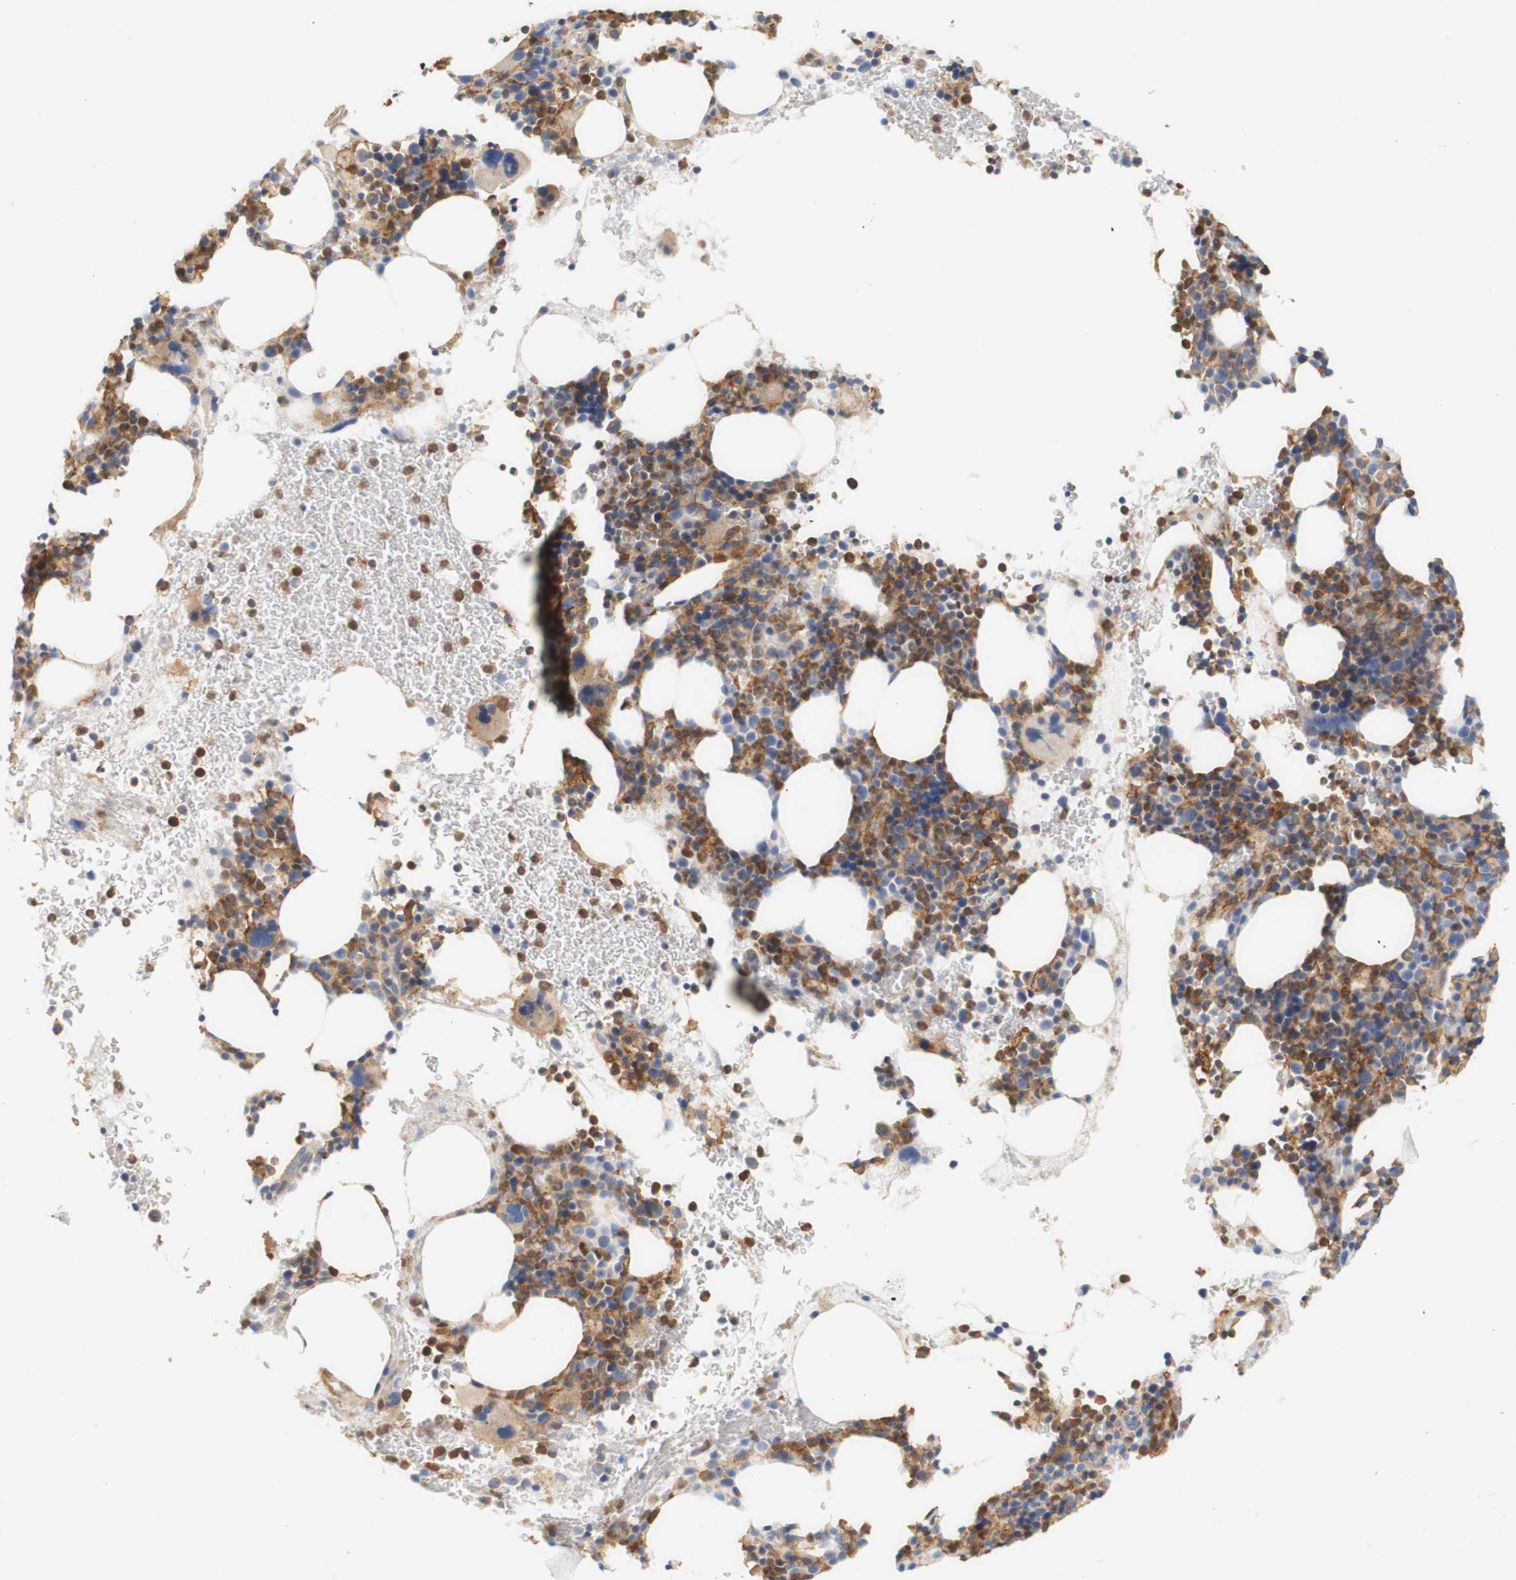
{"staining": {"intensity": "moderate", "quantity": "25%-75%", "location": "cytoplasmic/membranous"}, "tissue": "bone marrow", "cell_type": "Hematopoietic cells", "image_type": "normal", "snomed": [{"axis": "morphology", "description": "Normal tissue, NOS"}, {"axis": "morphology", "description": "Inflammation, NOS"}, {"axis": "topography", "description": "Bone marrow"}], "caption": "Immunohistochemical staining of benign bone marrow exhibits 25%-75% levels of moderate cytoplasmic/membranous protein expression in approximately 25%-75% of hematopoietic cells.", "gene": "PCDH7", "patient": {"sex": "male", "age": 73}}